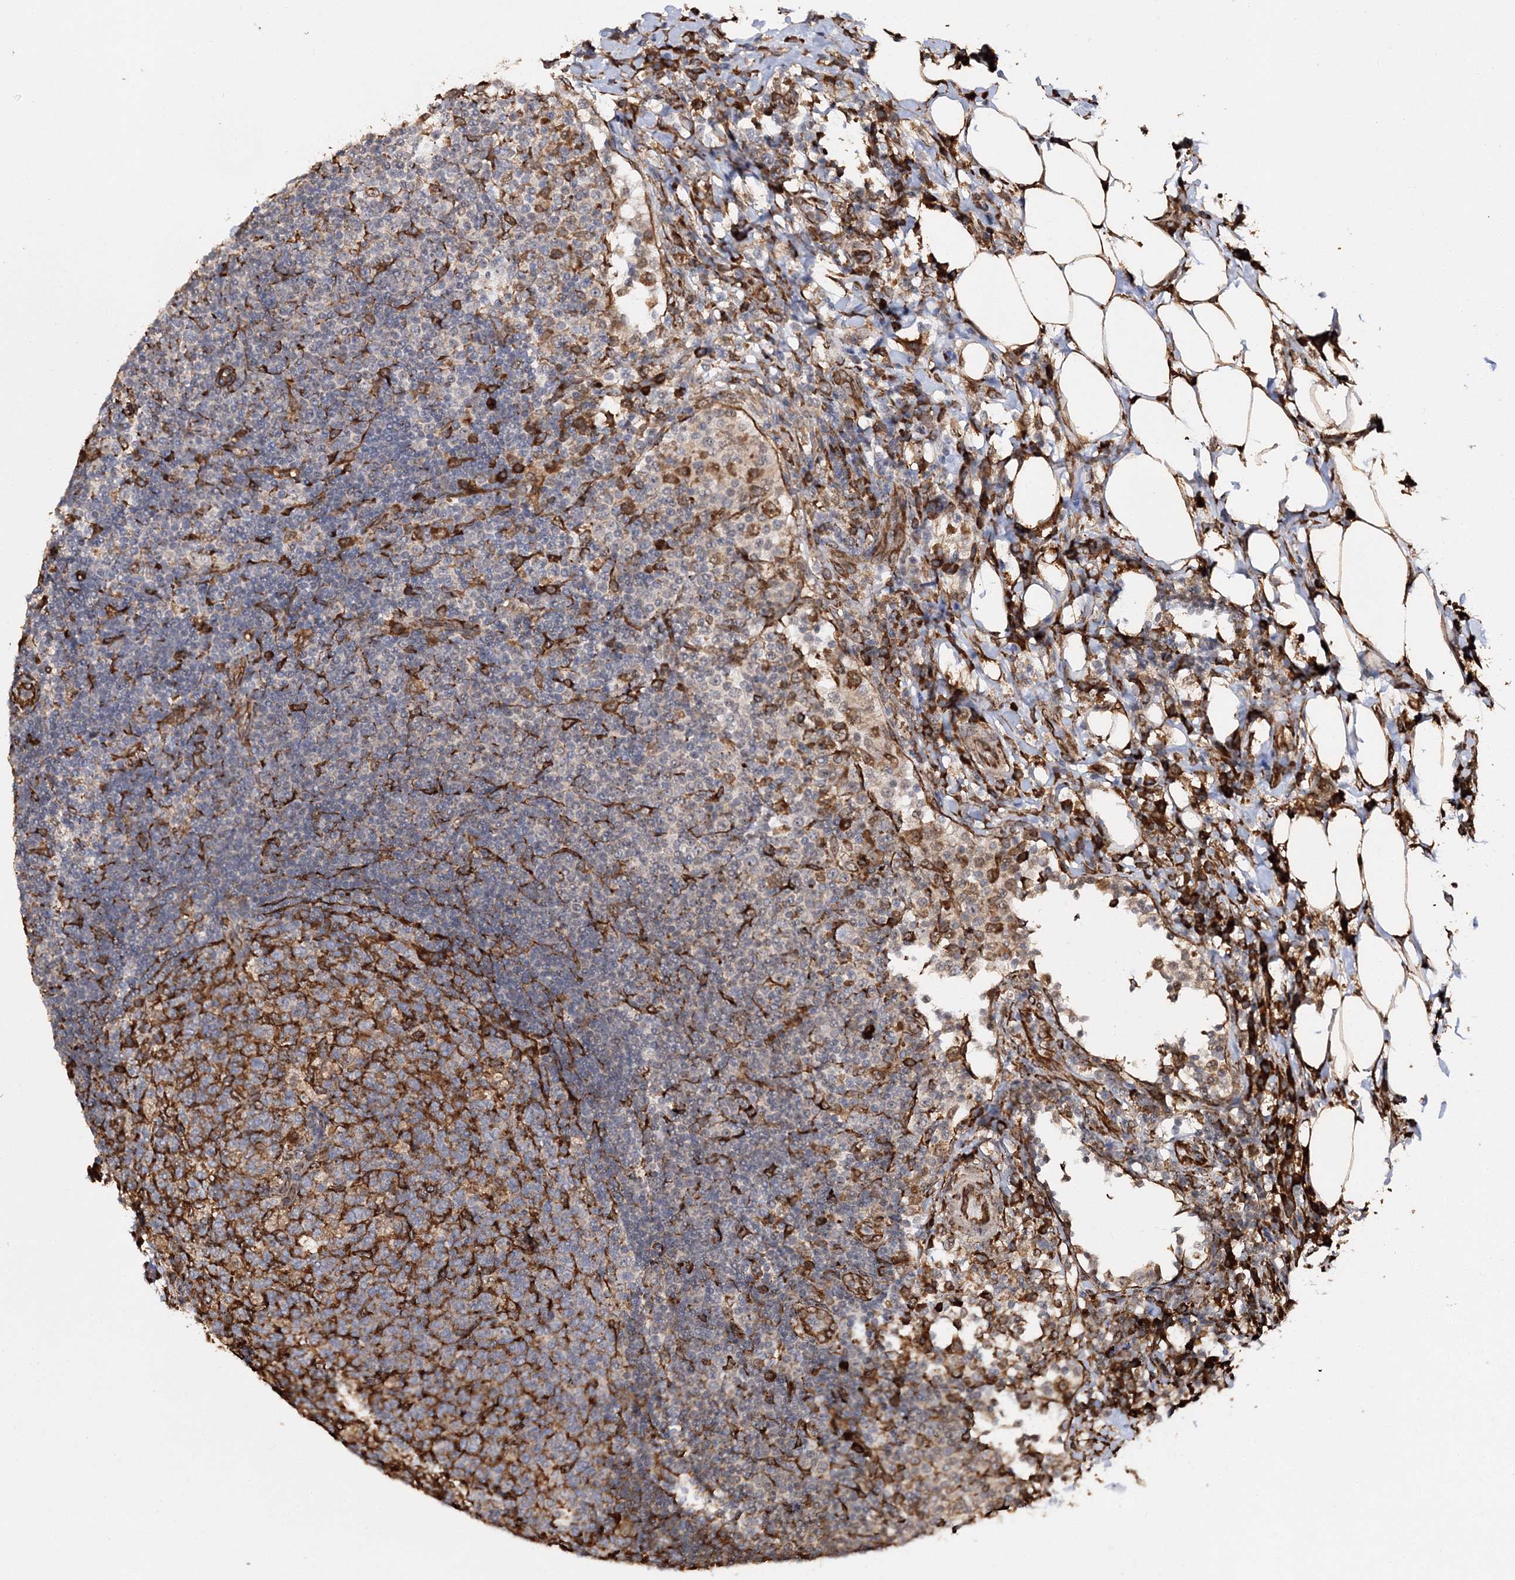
{"staining": {"intensity": "weak", "quantity": "25%-75%", "location": "cytoplasmic/membranous"}, "tissue": "lymph node", "cell_type": "Germinal center cells", "image_type": "normal", "snomed": [{"axis": "morphology", "description": "Normal tissue, NOS"}, {"axis": "topography", "description": "Lymph node"}], "caption": "Unremarkable lymph node exhibits weak cytoplasmic/membranous staining in approximately 25%-75% of germinal center cells, visualized by immunohistochemistry. (Brightfield microscopy of DAB IHC at high magnification).", "gene": "SCRN3", "patient": {"sex": "female", "age": 53}}